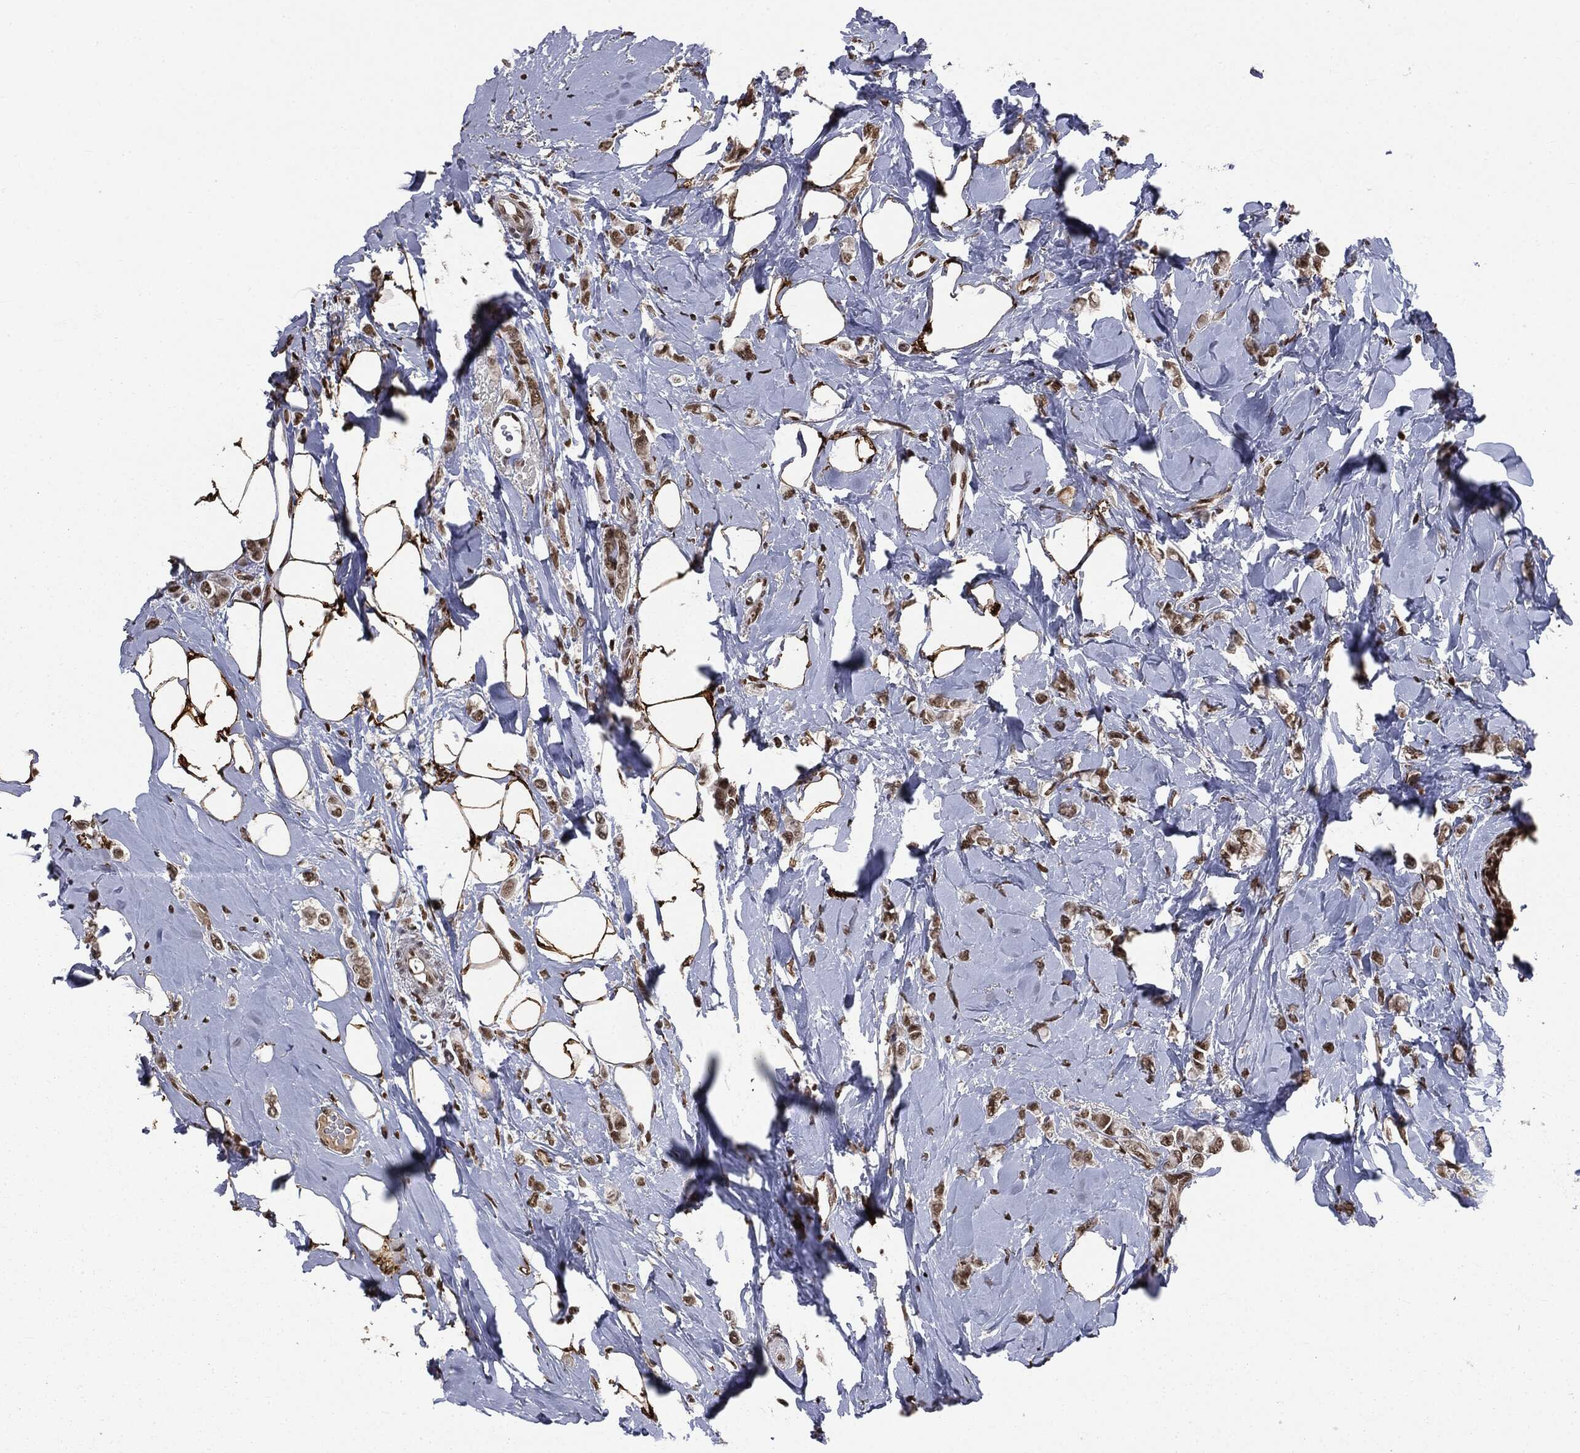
{"staining": {"intensity": "strong", "quantity": ">75%", "location": "nuclear"}, "tissue": "breast cancer", "cell_type": "Tumor cells", "image_type": "cancer", "snomed": [{"axis": "morphology", "description": "Lobular carcinoma"}, {"axis": "topography", "description": "Breast"}], "caption": "Breast cancer stained with a protein marker displays strong staining in tumor cells.", "gene": "DPH2", "patient": {"sex": "female", "age": 66}}